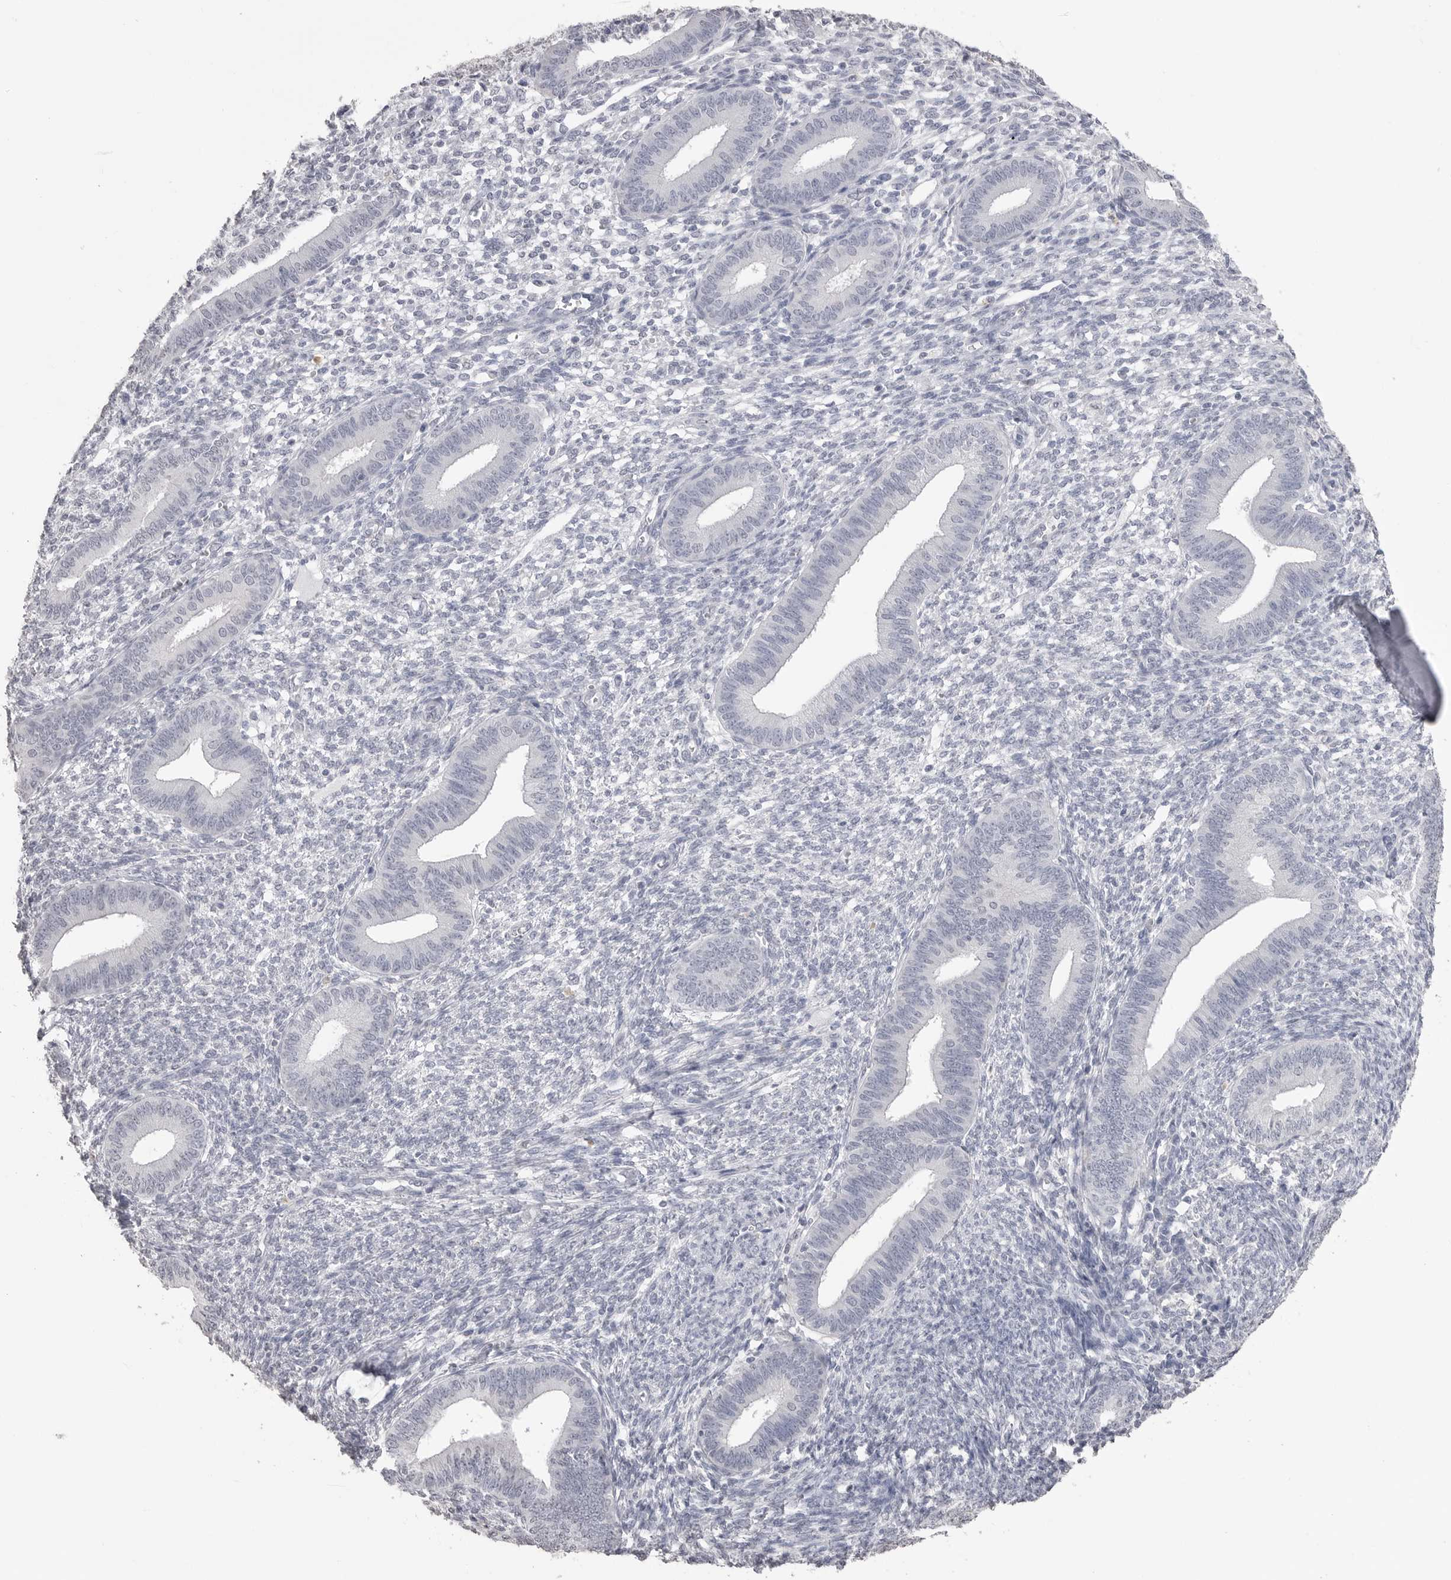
{"staining": {"intensity": "negative", "quantity": "none", "location": "none"}, "tissue": "endometrium", "cell_type": "Cells in endometrial stroma", "image_type": "normal", "snomed": [{"axis": "morphology", "description": "Normal tissue, NOS"}, {"axis": "topography", "description": "Endometrium"}], "caption": "Histopathology image shows no significant protein staining in cells in endometrial stroma of normal endometrium.", "gene": "ICAM5", "patient": {"sex": "female", "age": 46}}